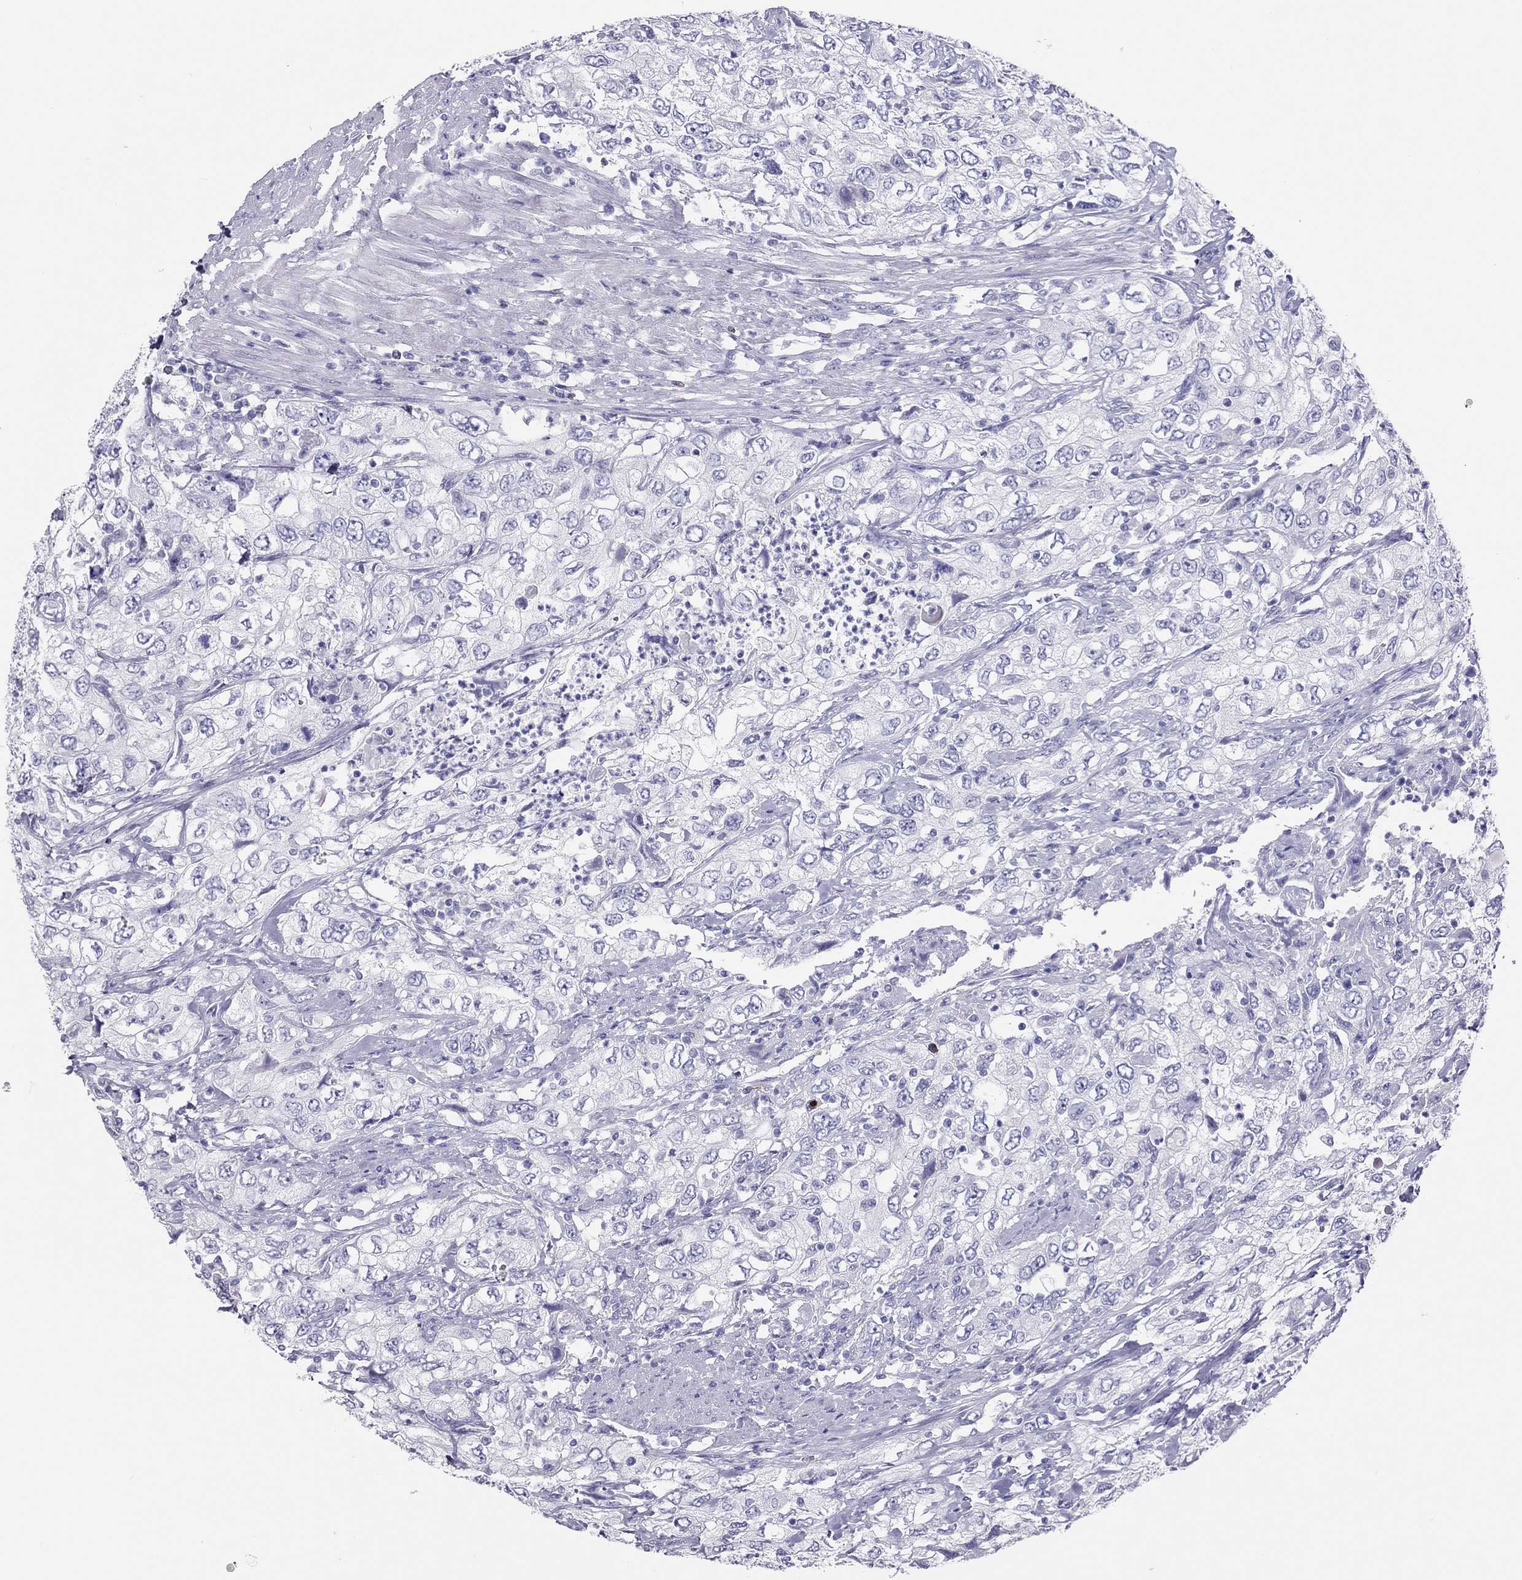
{"staining": {"intensity": "negative", "quantity": "none", "location": "none"}, "tissue": "urothelial cancer", "cell_type": "Tumor cells", "image_type": "cancer", "snomed": [{"axis": "morphology", "description": "Urothelial carcinoma, High grade"}, {"axis": "topography", "description": "Urinary bladder"}], "caption": "There is no significant positivity in tumor cells of urothelial carcinoma (high-grade).", "gene": "TSHB", "patient": {"sex": "male", "age": 76}}